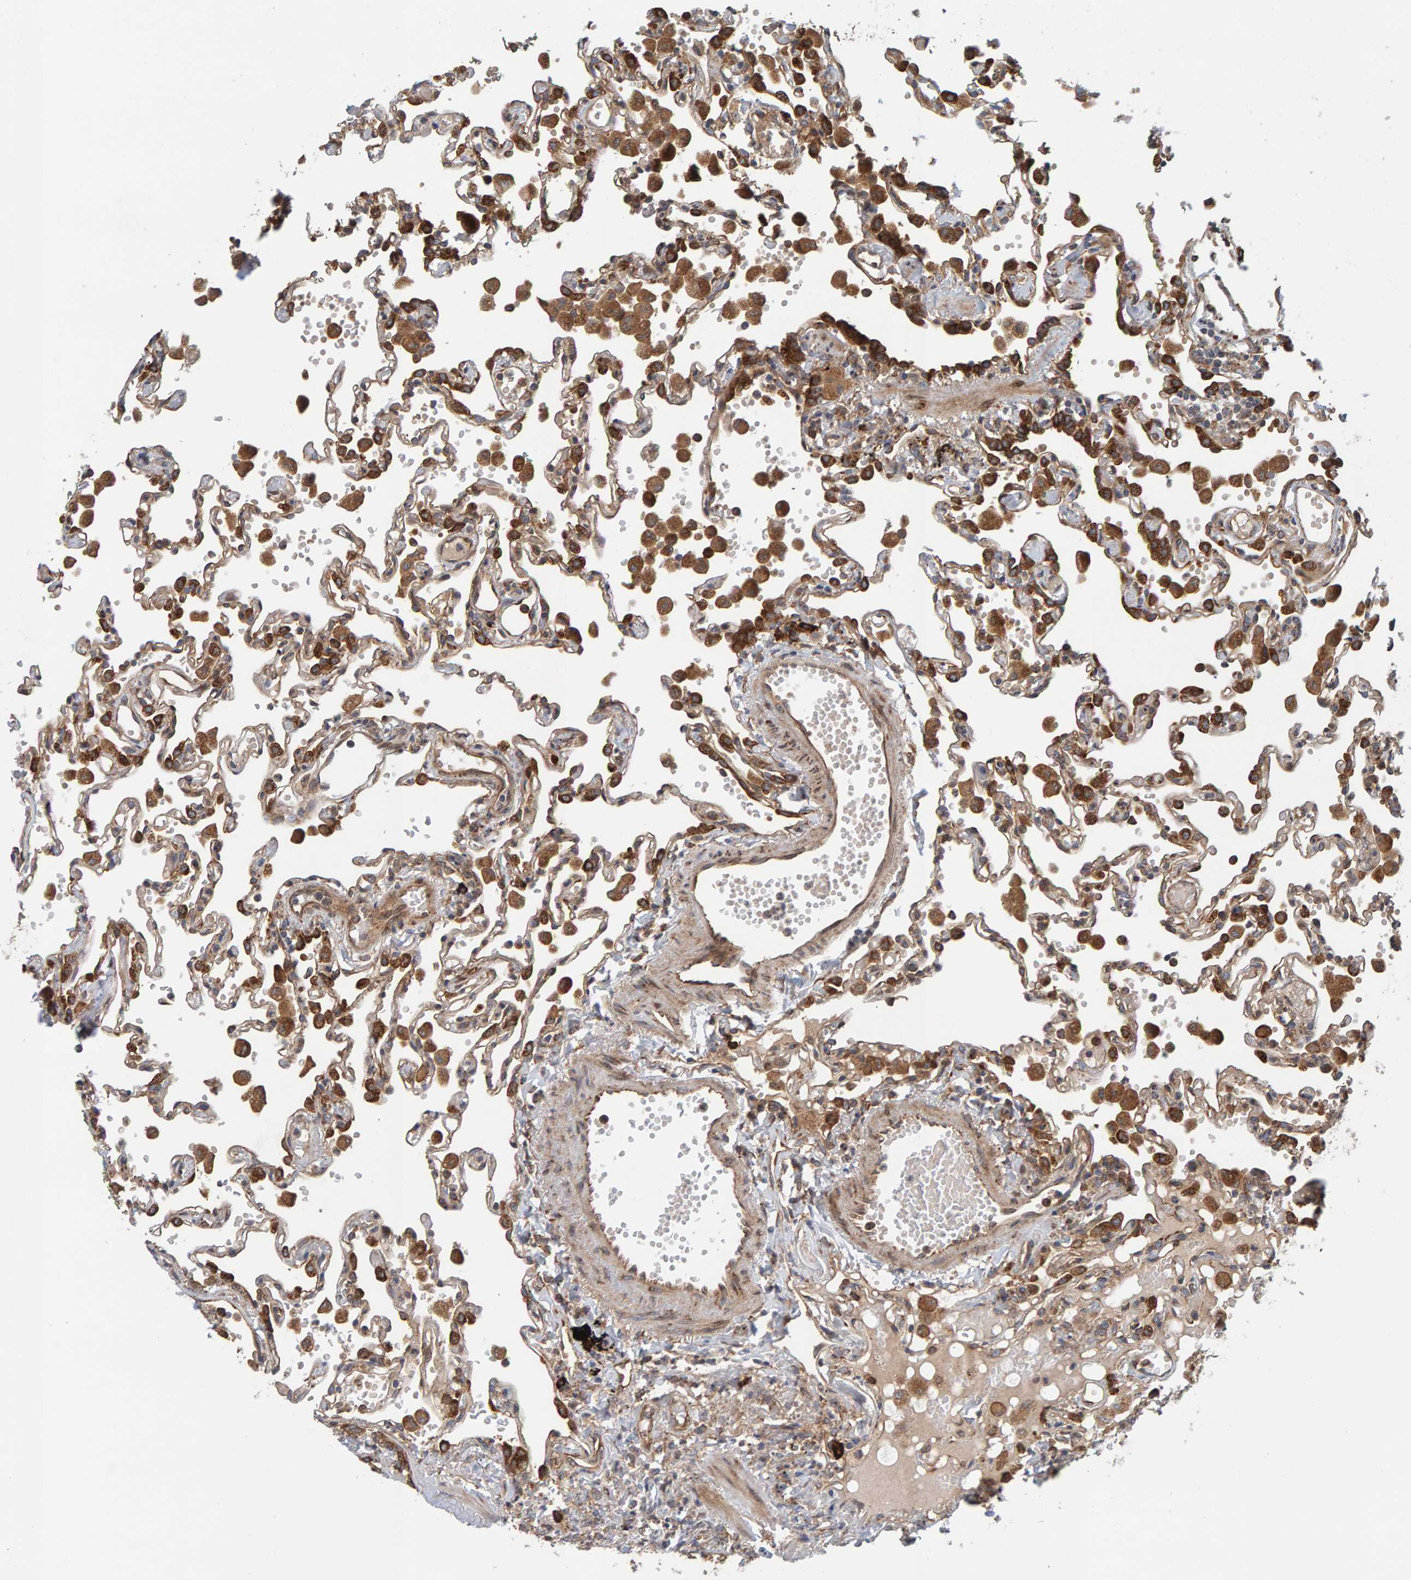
{"staining": {"intensity": "strong", "quantity": "25%-75%", "location": "cytoplasmic/membranous"}, "tissue": "lung", "cell_type": "Alveolar cells", "image_type": "normal", "snomed": [{"axis": "morphology", "description": "Normal tissue, NOS"}, {"axis": "topography", "description": "Bronchus"}, {"axis": "topography", "description": "Lung"}], "caption": "This photomicrograph shows immunohistochemistry (IHC) staining of unremarkable human lung, with high strong cytoplasmic/membranous staining in about 25%-75% of alveolar cells.", "gene": "BAIAP2", "patient": {"sex": "female", "age": 49}}